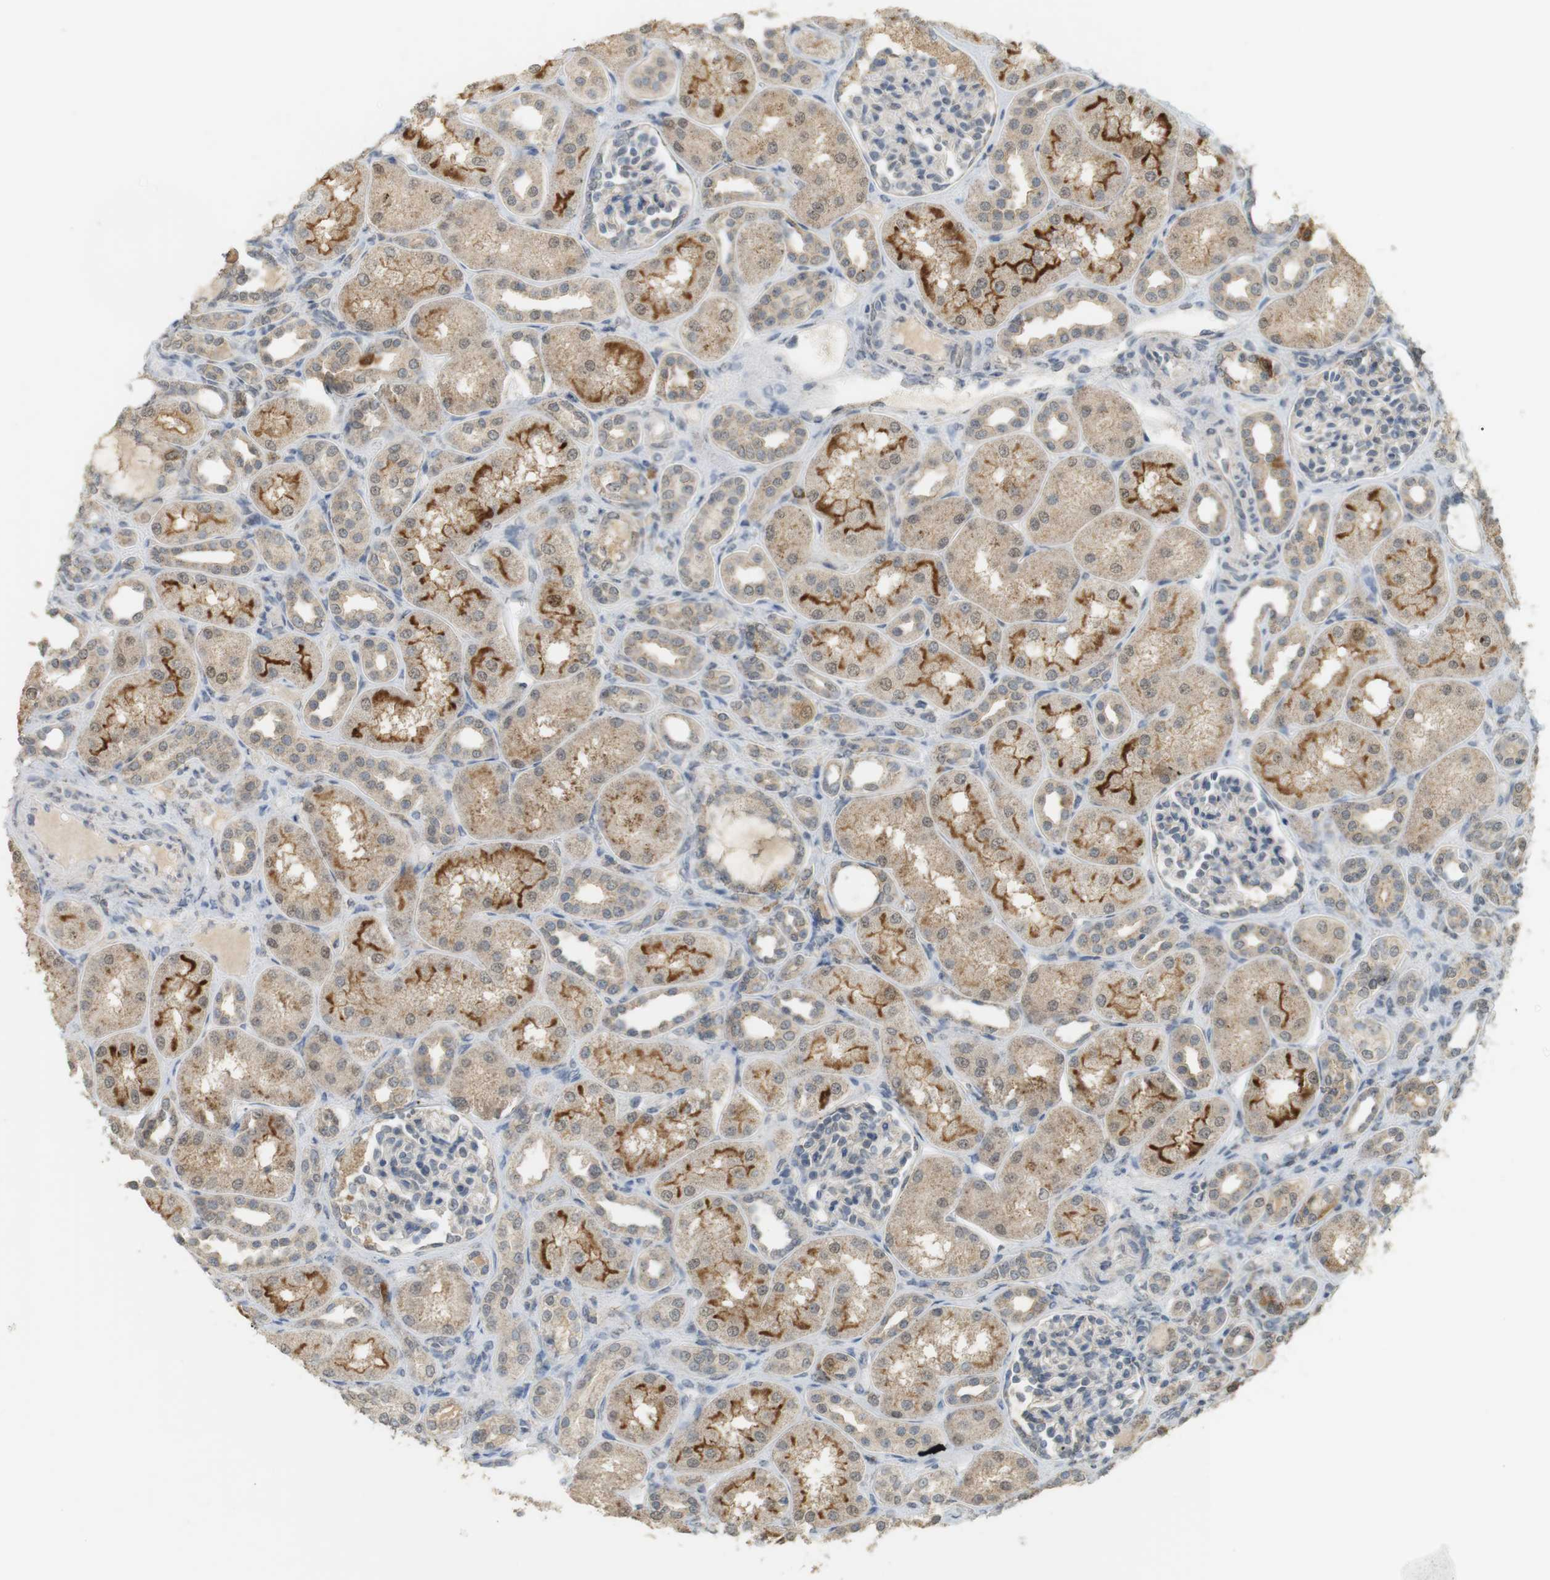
{"staining": {"intensity": "negative", "quantity": "none", "location": "none"}, "tissue": "kidney", "cell_type": "Cells in glomeruli", "image_type": "normal", "snomed": [{"axis": "morphology", "description": "Normal tissue, NOS"}, {"axis": "topography", "description": "Kidney"}], "caption": "High power microscopy photomicrograph of an immunohistochemistry micrograph of unremarkable kidney, revealing no significant expression in cells in glomeruli.", "gene": "TTK", "patient": {"sex": "male", "age": 7}}